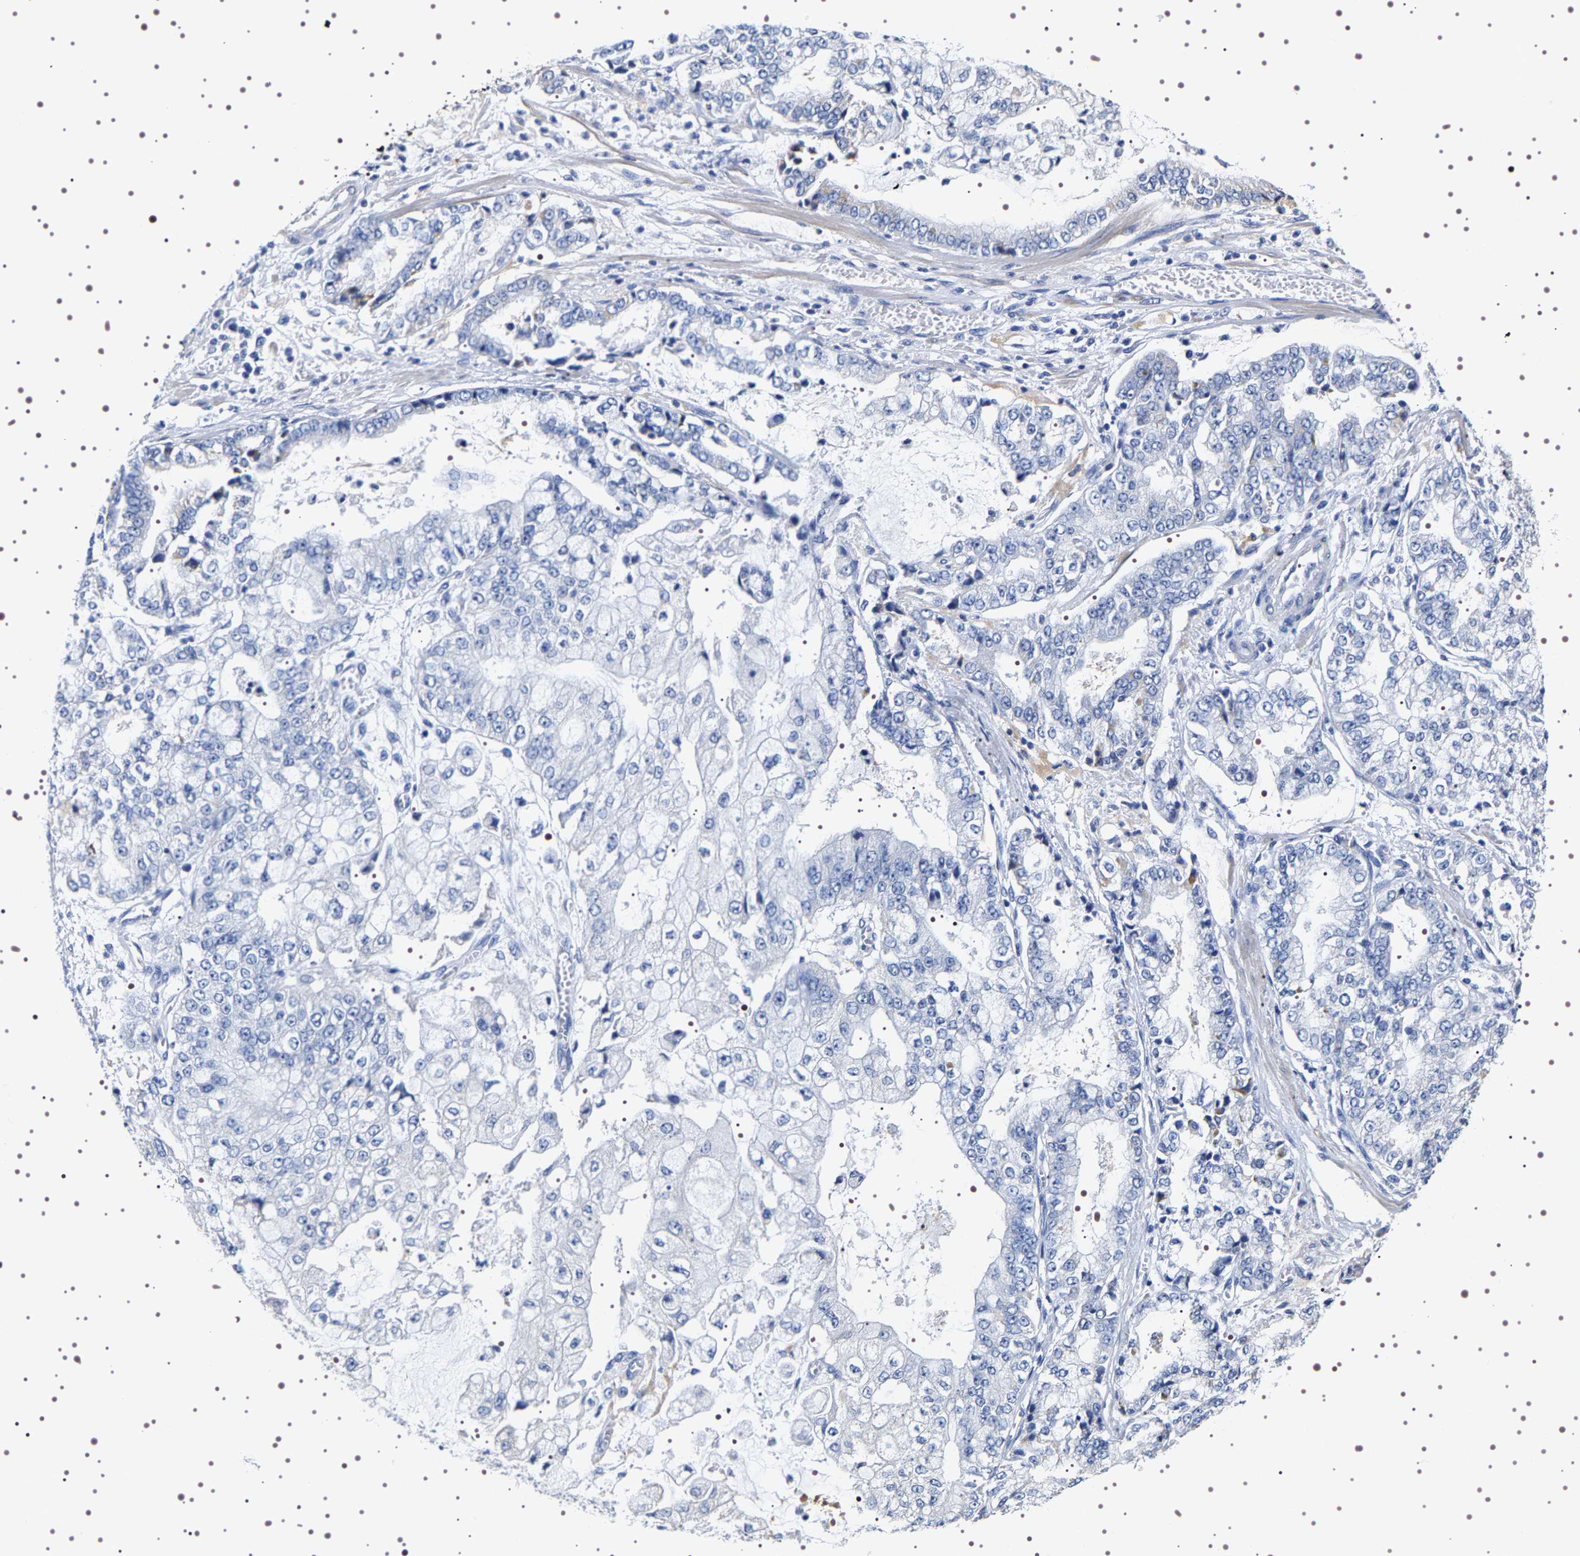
{"staining": {"intensity": "negative", "quantity": "none", "location": "none"}, "tissue": "stomach cancer", "cell_type": "Tumor cells", "image_type": "cancer", "snomed": [{"axis": "morphology", "description": "Adenocarcinoma, NOS"}, {"axis": "topography", "description": "Stomach"}], "caption": "The micrograph exhibits no staining of tumor cells in stomach cancer.", "gene": "UBQLN3", "patient": {"sex": "male", "age": 76}}